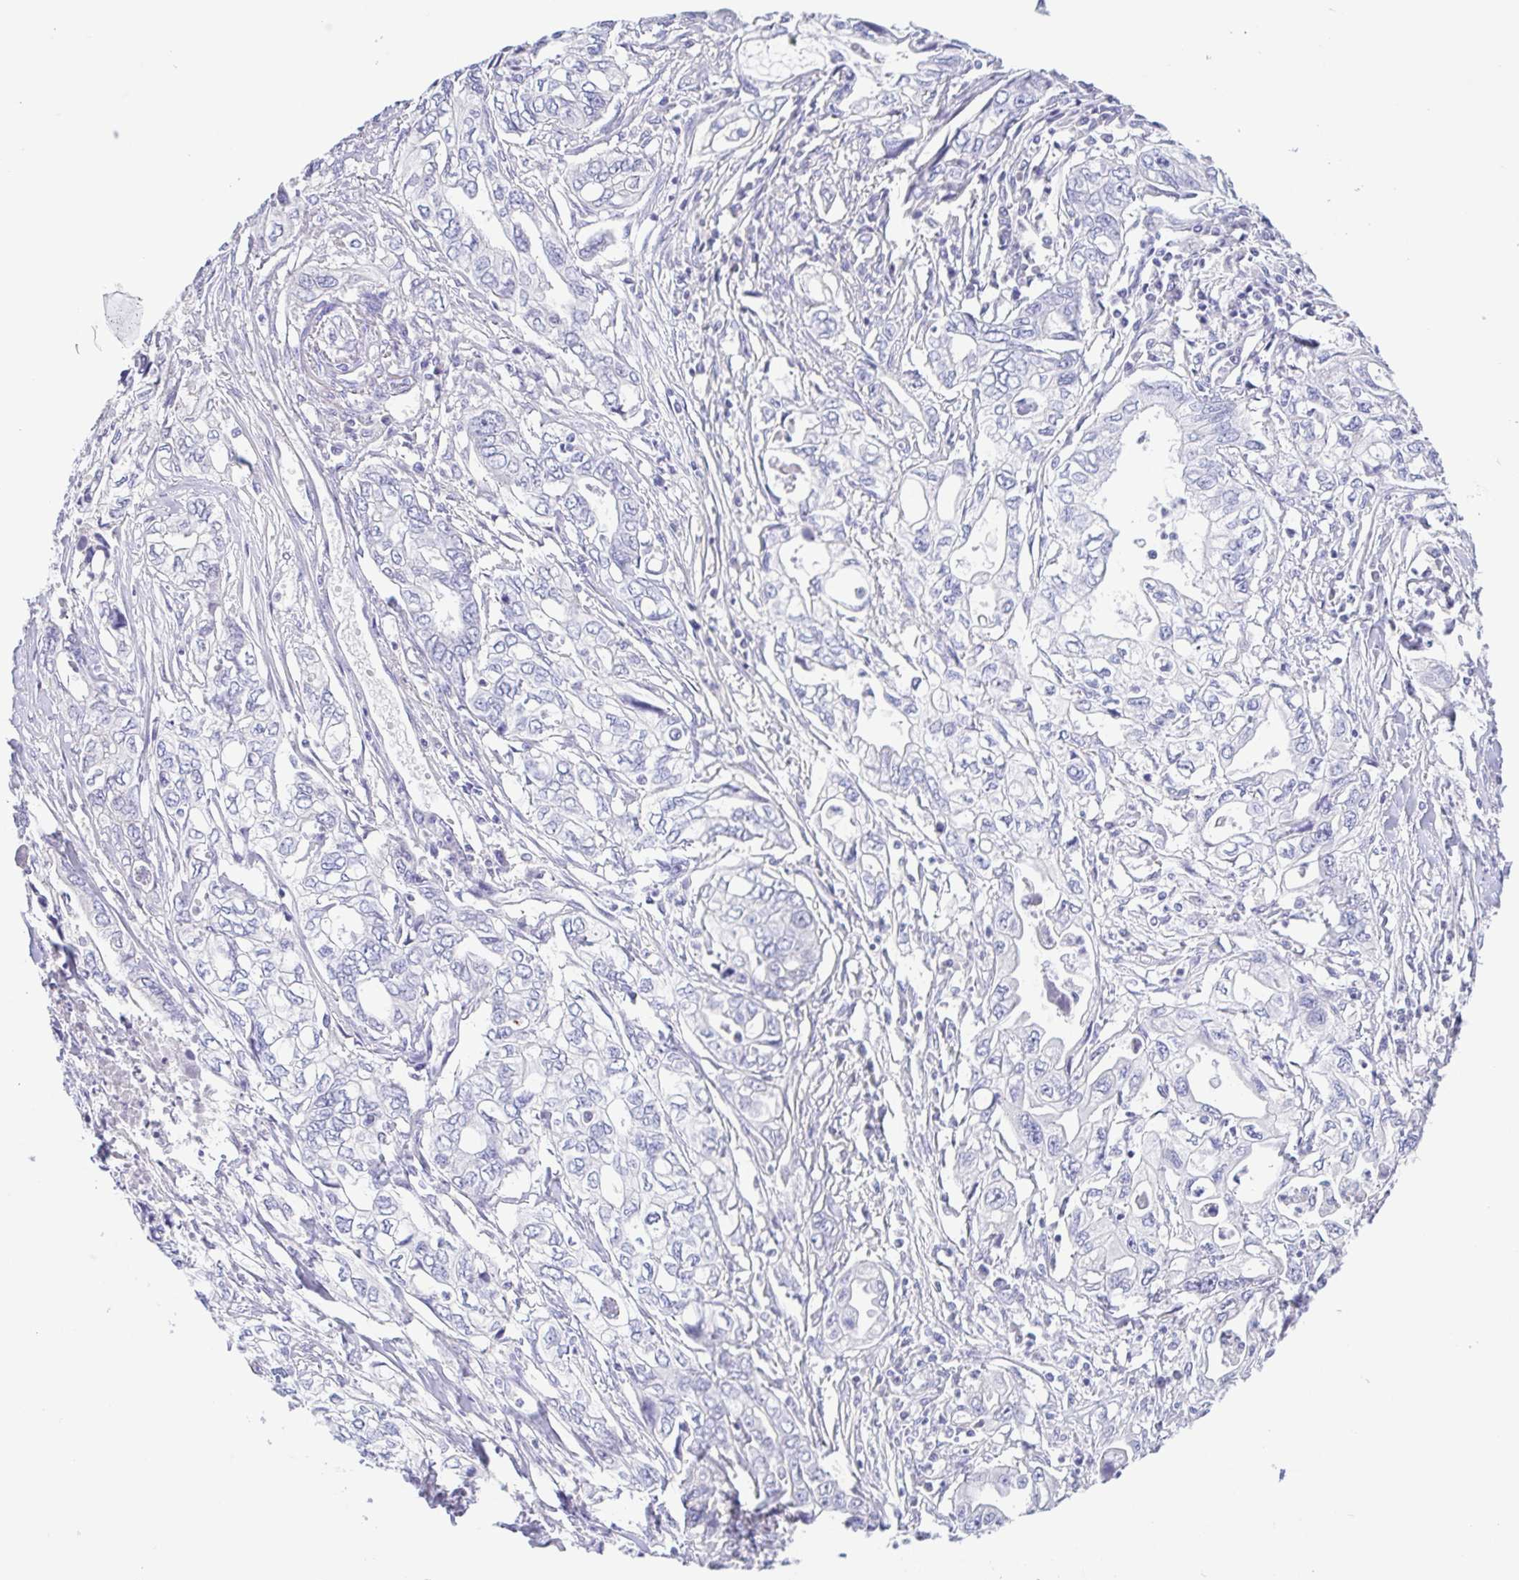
{"staining": {"intensity": "negative", "quantity": "none", "location": "none"}, "tissue": "pancreatic cancer", "cell_type": "Tumor cells", "image_type": "cancer", "snomed": [{"axis": "morphology", "description": "Adenocarcinoma, NOS"}, {"axis": "topography", "description": "Pancreas"}], "caption": "Protein analysis of pancreatic cancer reveals no significant expression in tumor cells. (DAB IHC, high magnification).", "gene": "A1BG", "patient": {"sex": "male", "age": 68}}